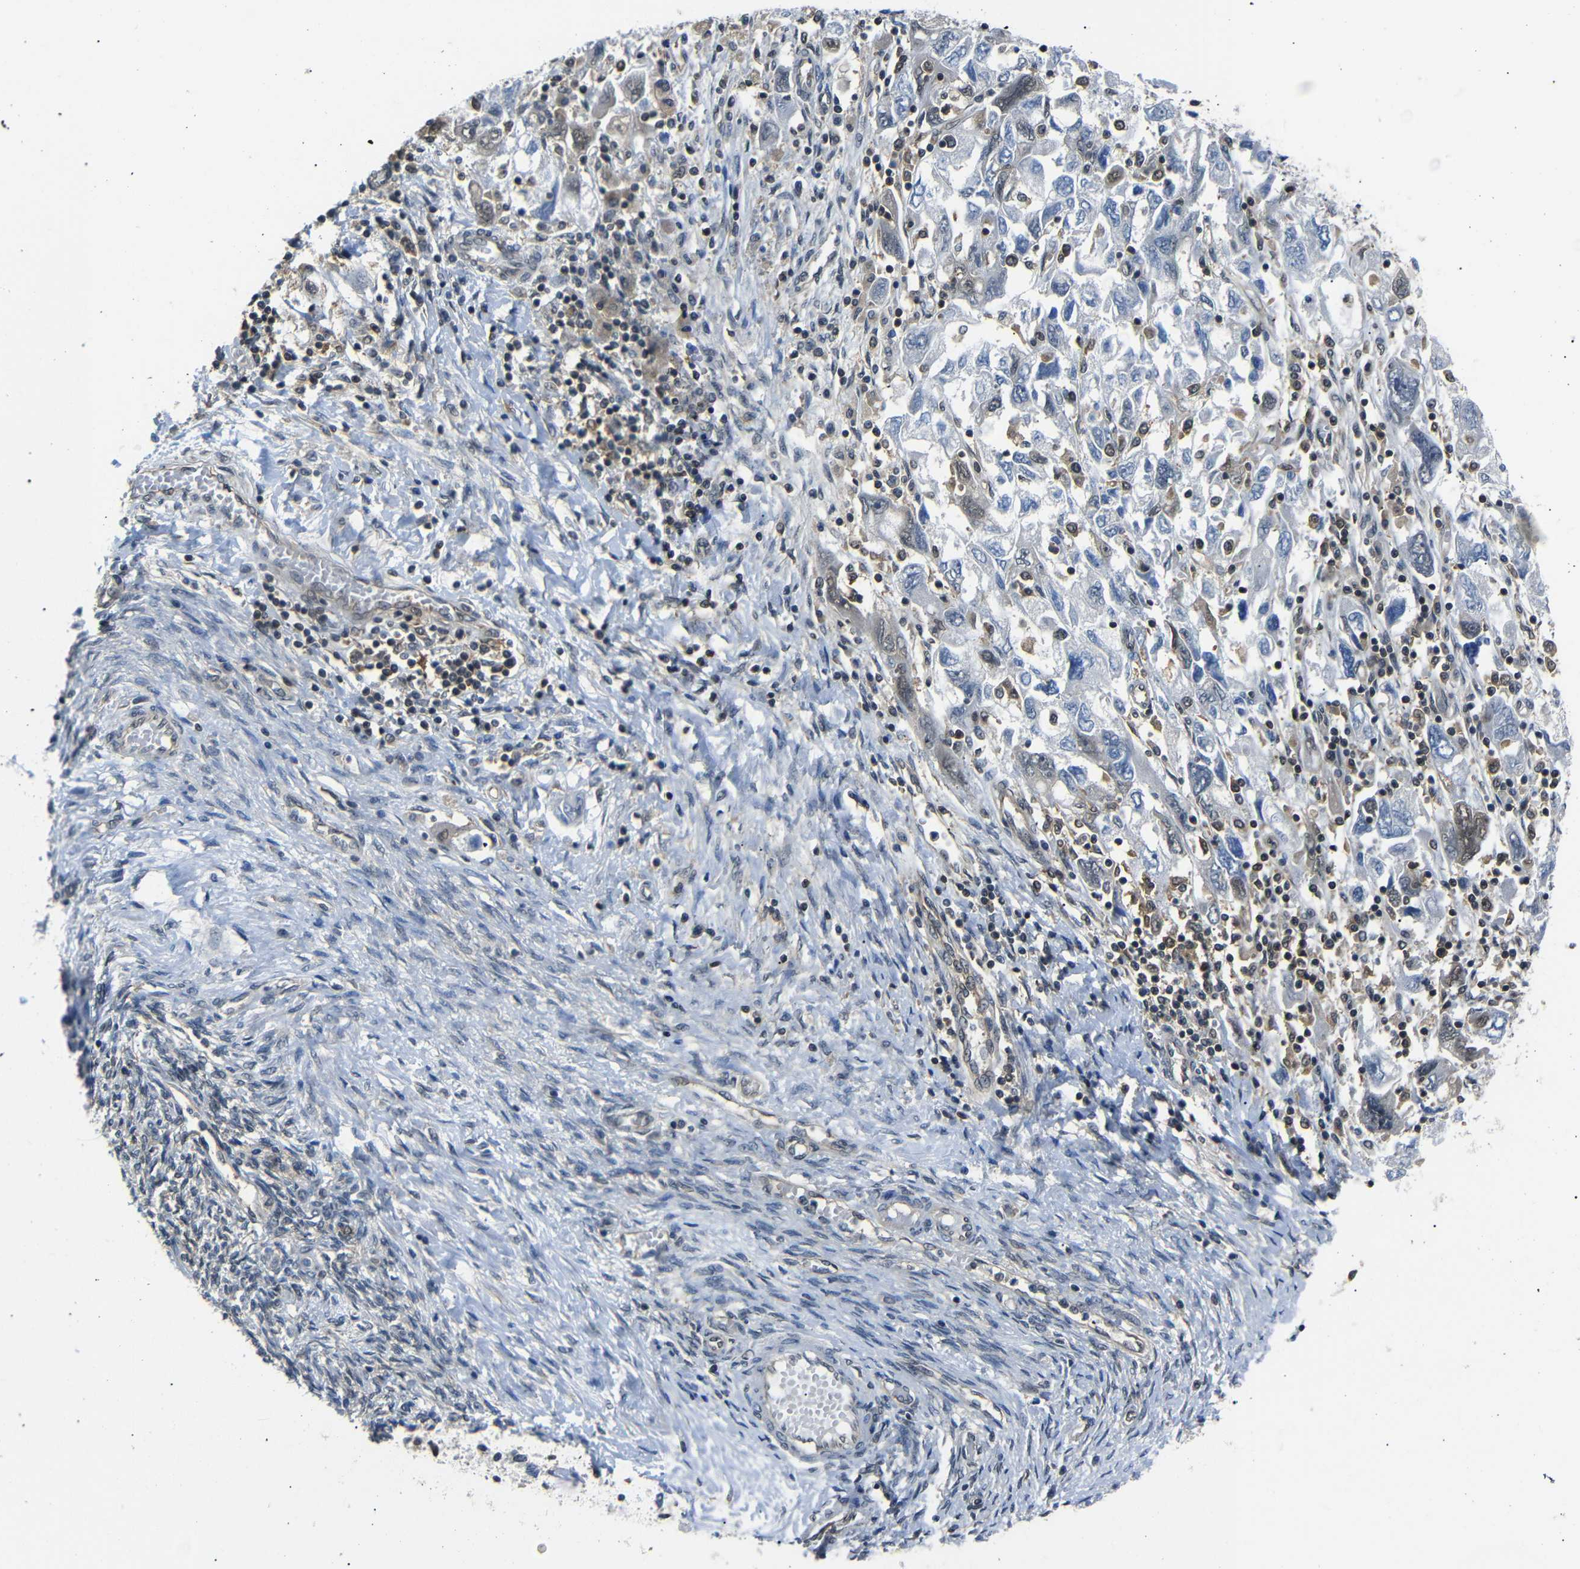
{"staining": {"intensity": "weak", "quantity": "25%-75%", "location": "cytoplasmic/membranous,nuclear"}, "tissue": "ovarian cancer", "cell_type": "Tumor cells", "image_type": "cancer", "snomed": [{"axis": "morphology", "description": "Carcinoma, NOS"}, {"axis": "morphology", "description": "Cystadenocarcinoma, serous, NOS"}, {"axis": "topography", "description": "Ovary"}], "caption": "Immunohistochemistry (IHC) photomicrograph of ovarian cancer stained for a protein (brown), which shows low levels of weak cytoplasmic/membranous and nuclear positivity in approximately 25%-75% of tumor cells.", "gene": "UBXN1", "patient": {"sex": "female", "age": 69}}